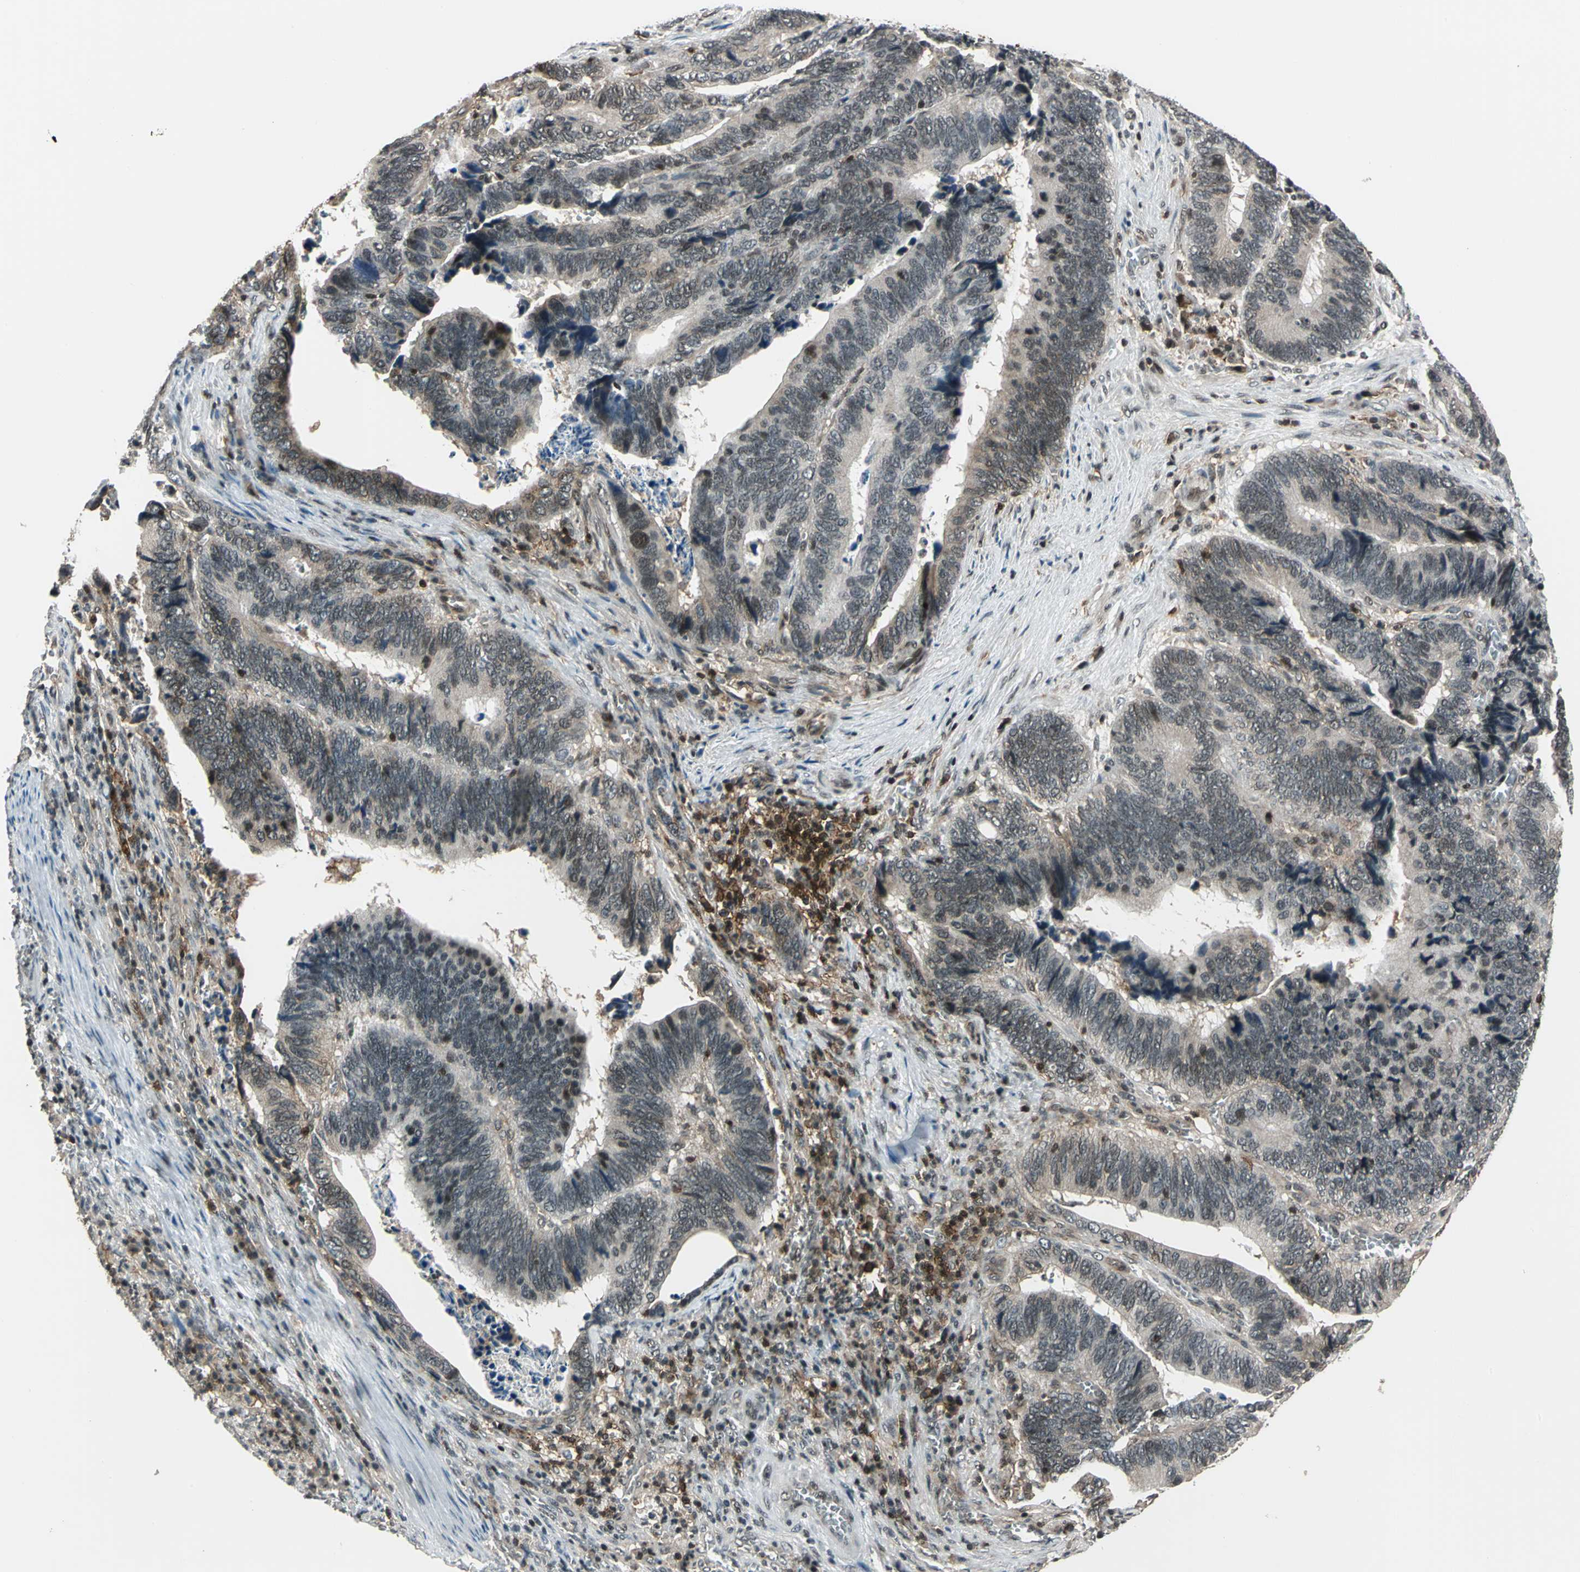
{"staining": {"intensity": "weak", "quantity": "25%-75%", "location": "cytoplasmic/membranous,nuclear"}, "tissue": "colorectal cancer", "cell_type": "Tumor cells", "image_type": "cancer", "snomed": [{"axis": "morphology", "description": "Adenocarcinoma, NOS"}, {"axis": "topography", "description": "Colon"}], "caption": "Weak cytoplasmic/membranous and nuclear positivity is seen in approximately 25%-75% of tumor cells in colorectal adenocarcinoma. The staining was performed using DAB to visualize the protein expression in brown, while the nuclei were stained in blue with hematoxylin (Magnification: 20x).", "gene": "NR2C2", "patient": {"sex": "male", "age": 72}}